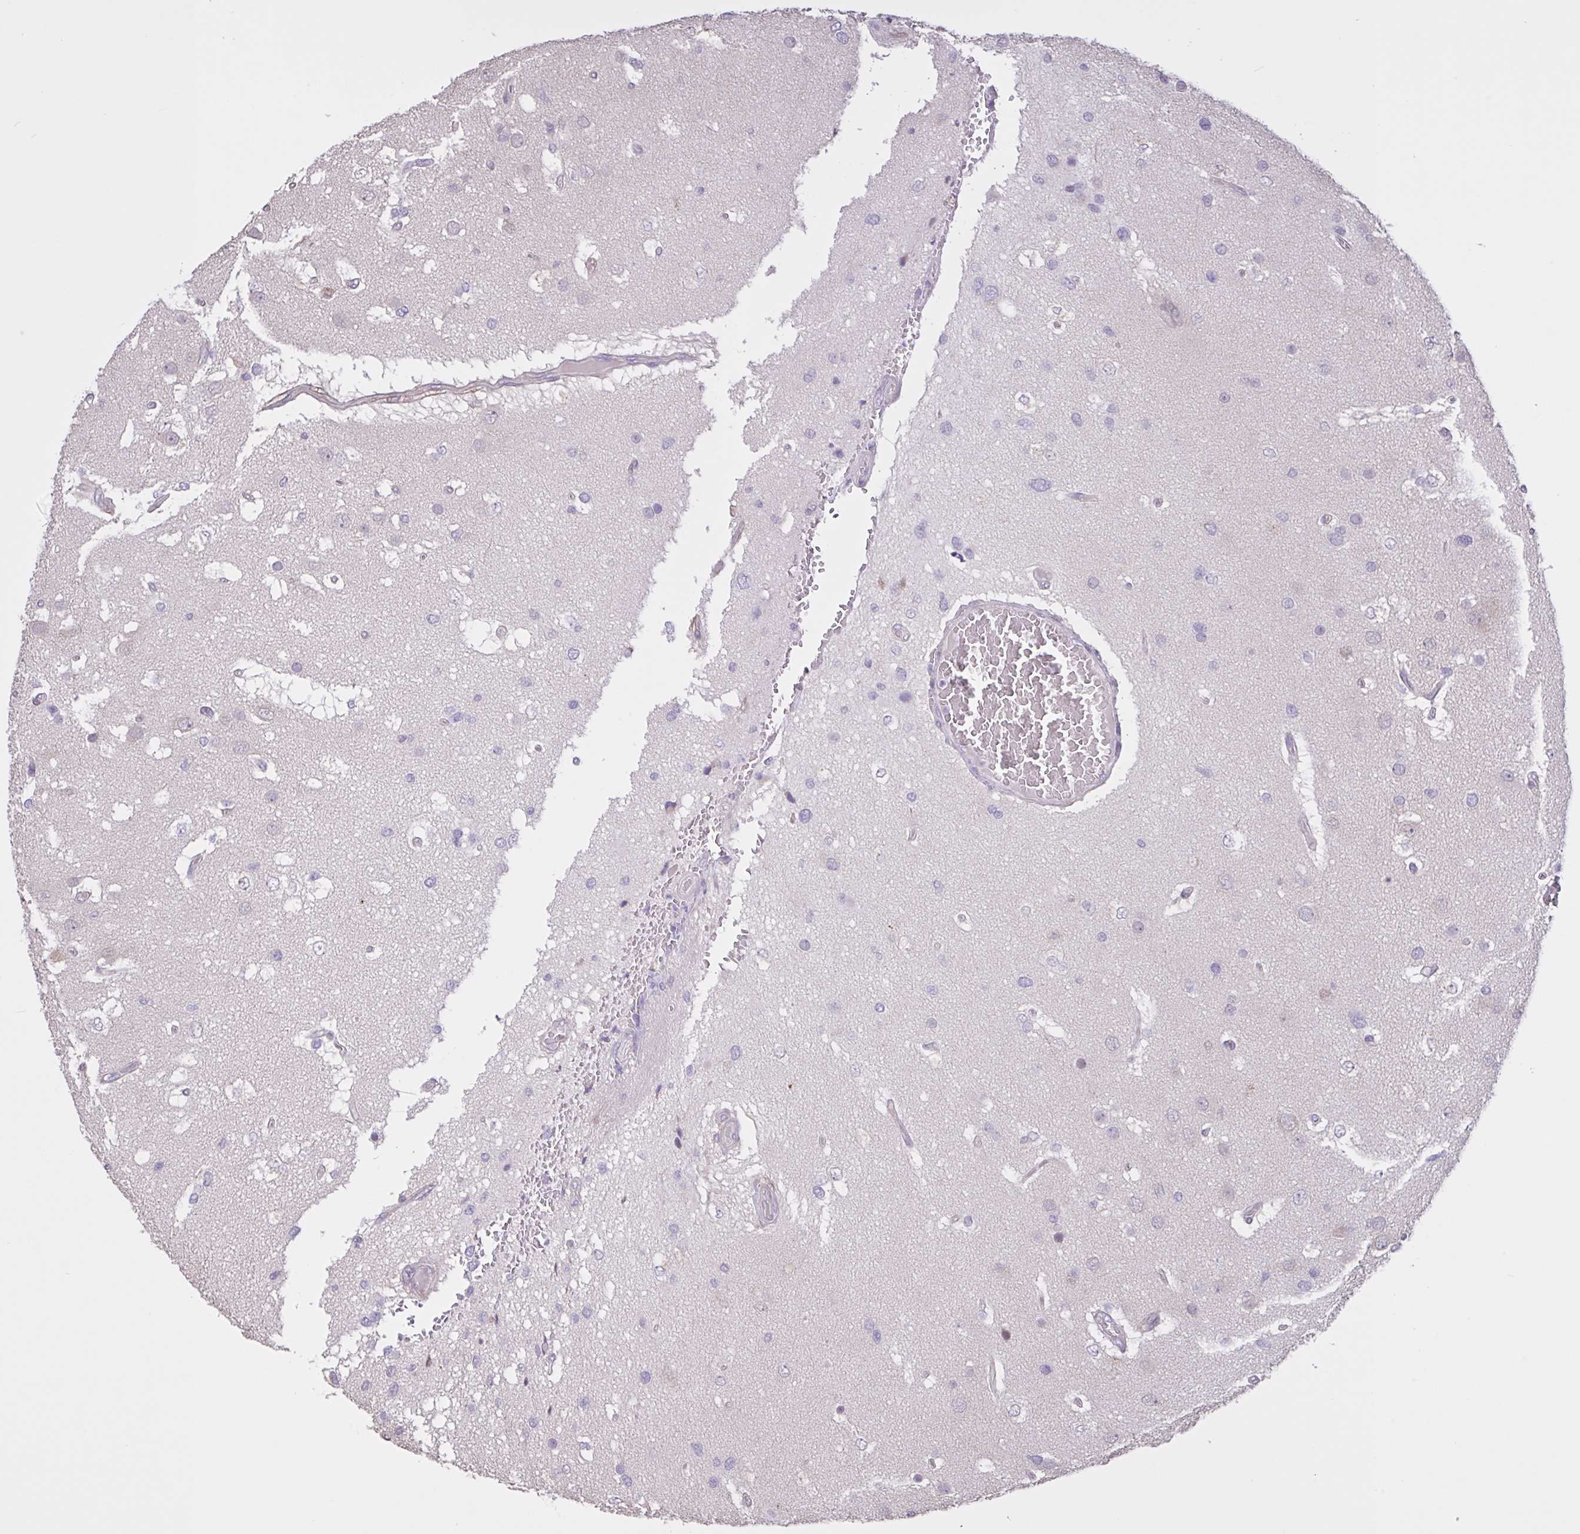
{"staining": {"intensity": "negative", "quantity": "none", "location": "none"}, "tissue": "glioma", "cell_type": "Tumor cells", "image_type": "cancer", "snomed": [{"axis": "morphology", "description": "Glioma, malignant, High grade"}, {"axis": "topography", "description": "Brain"}], "caption": "Image shows no significant protein staining in tumor cells of malignant high-grade glioma.", "gene": "MRGPRX2", "patient": {"sex": "male", "age": 53}}